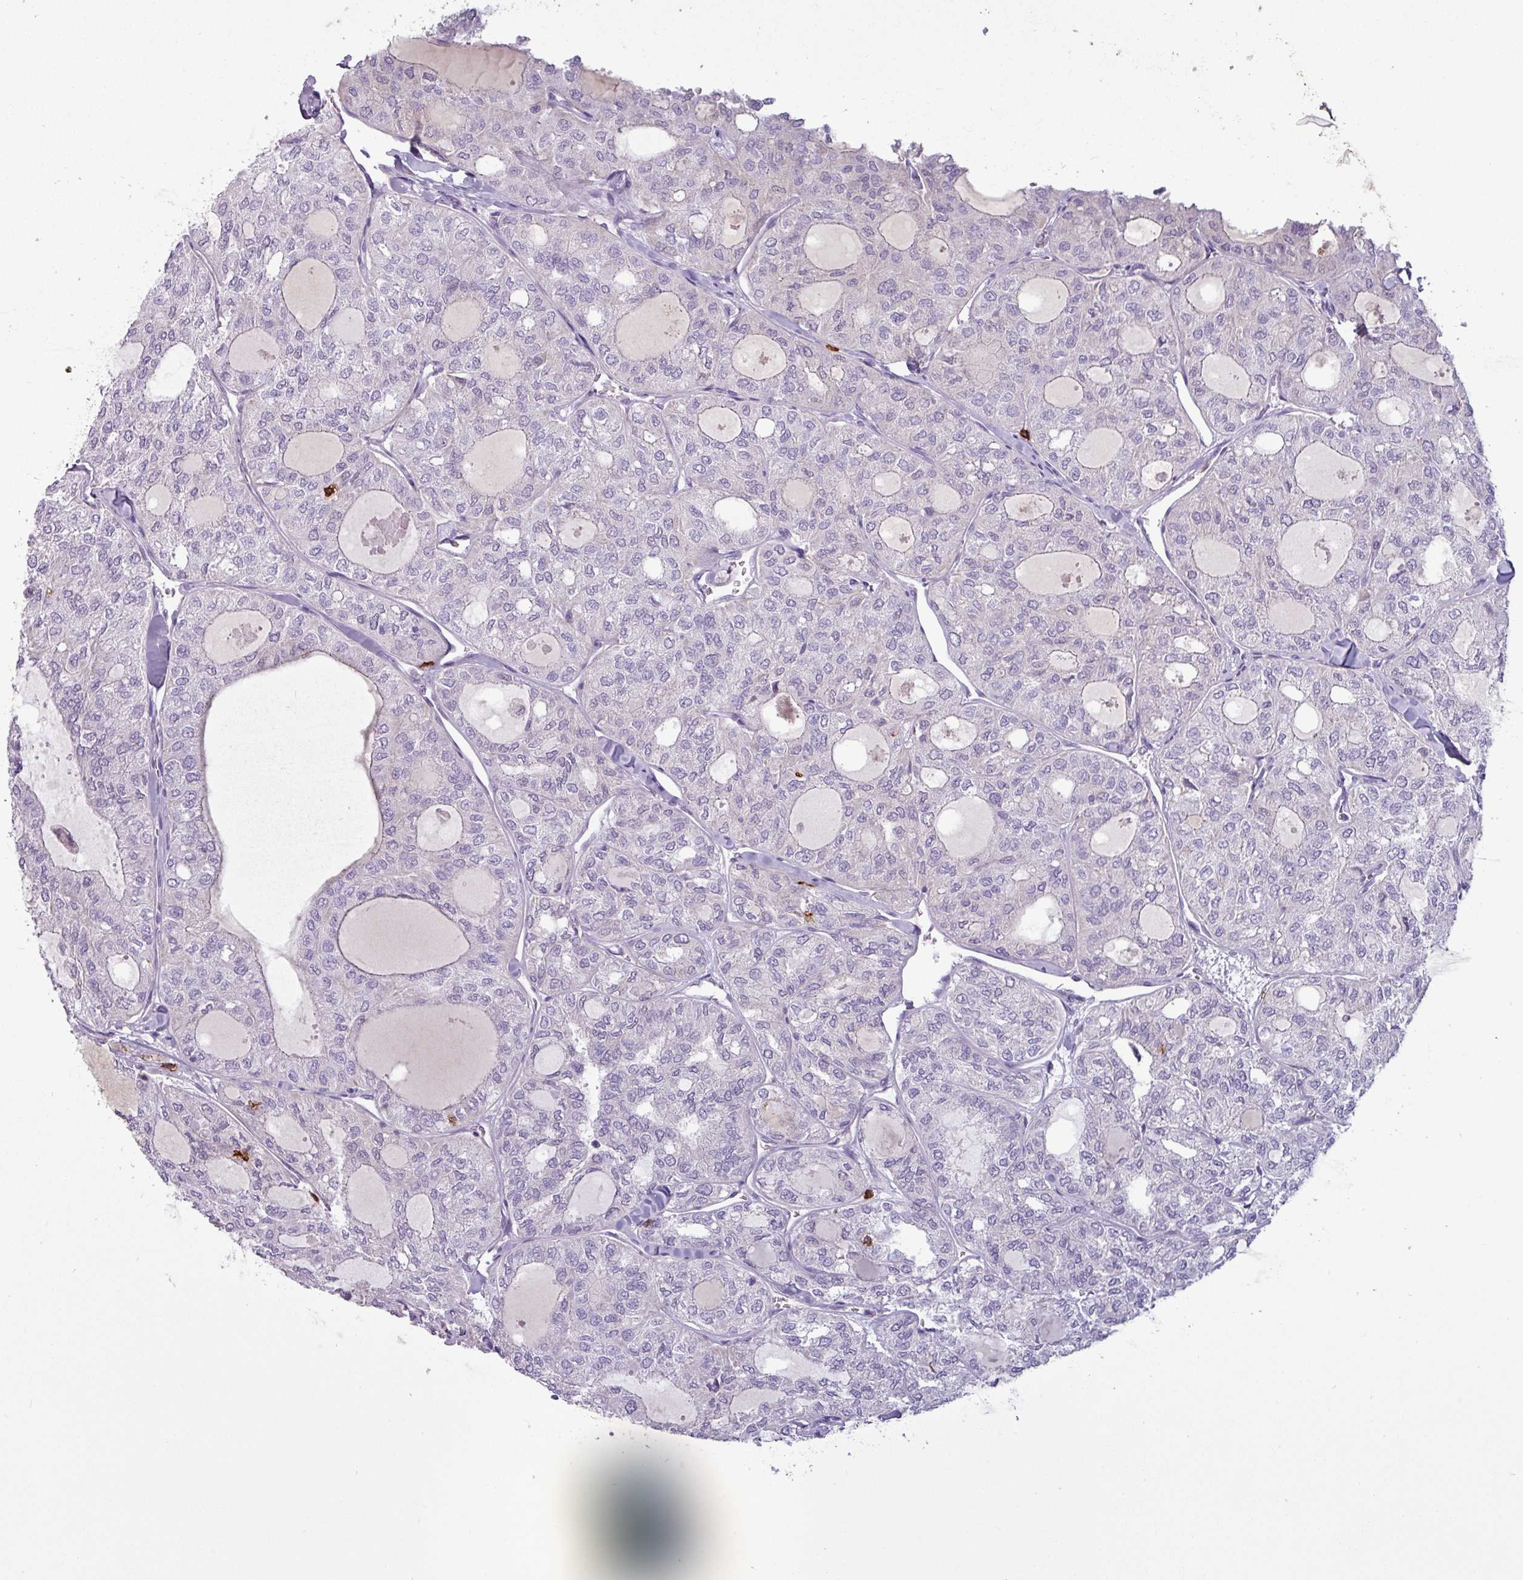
{"staining": {"intensity": "negative", "quantity": "none", "location": "none"}, "tissue": "thyroid cancer", "cell_type": "Tumor cells", "image_type": "cancer", "snomed": [{"axis": "morphology", "description": "Follicular adenoma carcinoma, NOS"}, {"axis": "topography", "description": "Thyroid gland"}], "caption": "The image reveals no staining of tumor cells in thyroid follicular adenoma carcinoma.", "gene": "CD8A", "patient": {"sex": "male", "age": 75}}